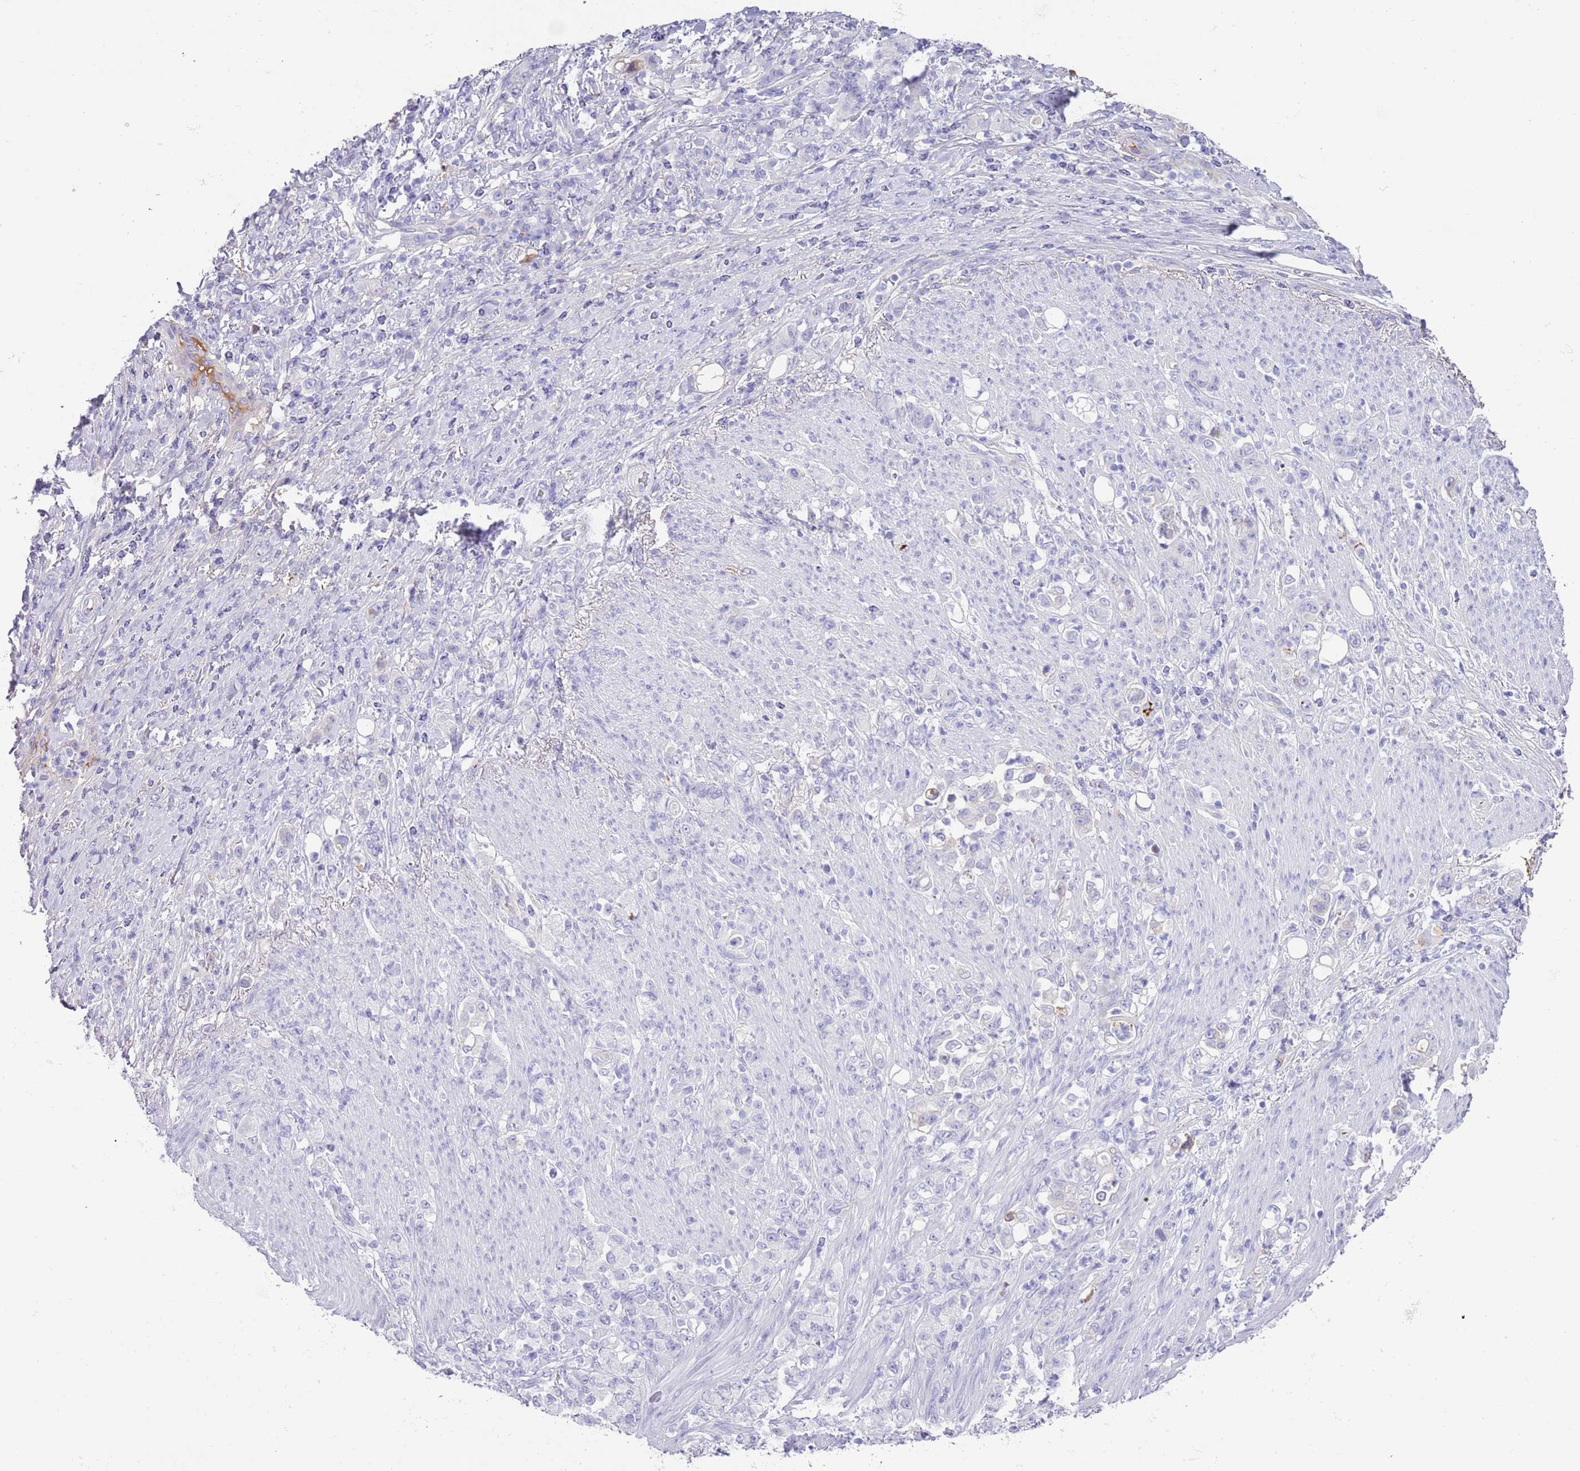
{"staining": {"intensity": "negative", "quantity": "none", "location": "none"}, "tissue": "stomach cancer", "cell_type": "Tumor cells", "image_type": "cancer", "snomed": [{"axis": "morphology", "description": "Normal tissue, NOS"}, {"axis": "morphology", "description": "Adenocarcinoma, NOS"}, {"axis": "topography", "description": "Stomach"}], "caption": "DAB immunohistochemical staining of human adenocarcinoma (stomach) shows no significant staining in tumor cells.", "gene": "IGF1", "patient": {"sex": "female", "age": 79}}